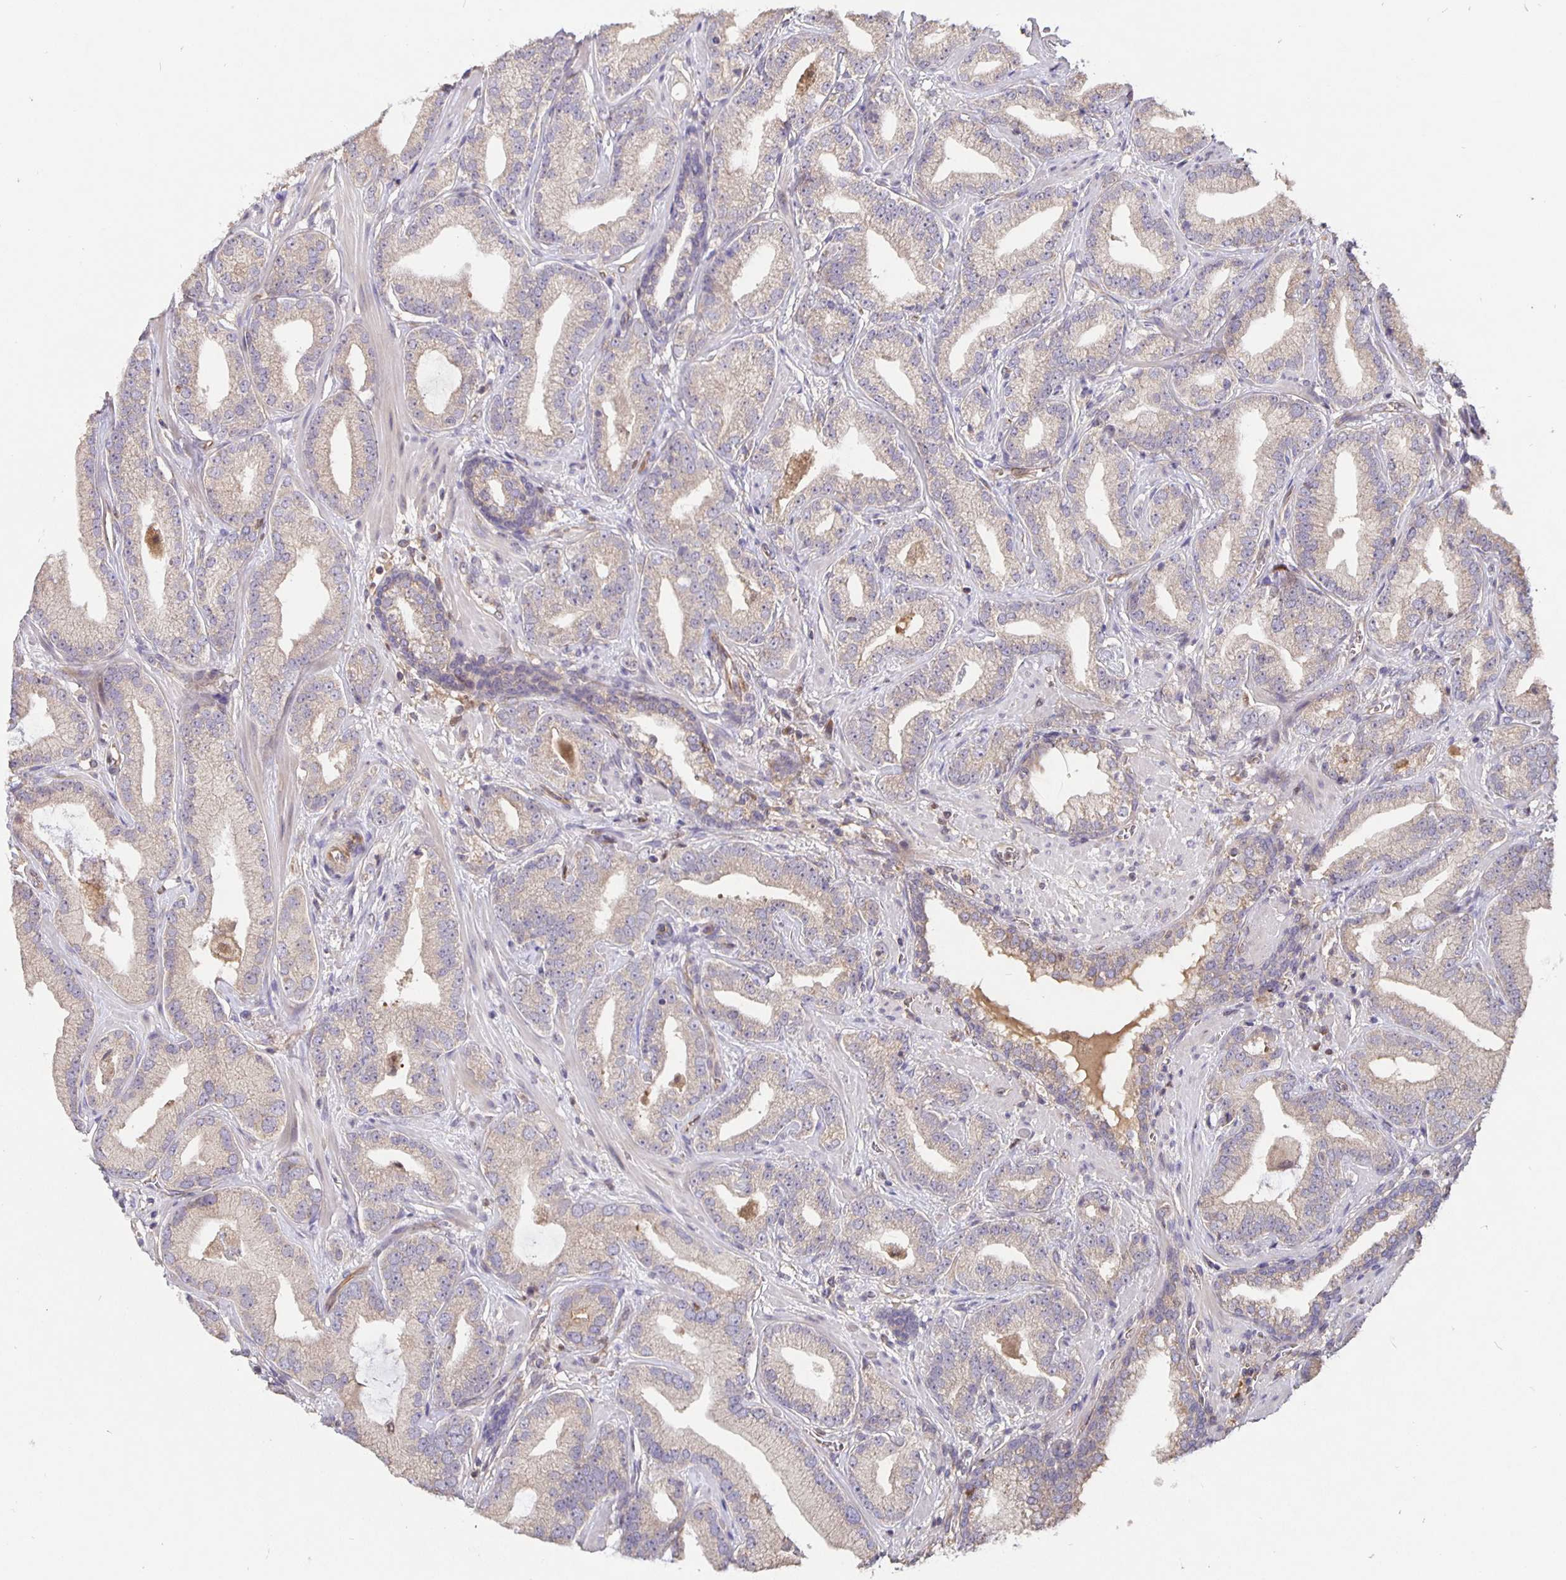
{"staining": {"intensity": "weak", "quantity": "25%-75%", "location": "cytoplasmic/membranous"}, "tissue": "prostate cancer", "cell_type": "Tumor cells", "image_type": "cancer", "snomed": [{"axis": "morphology", "description": "Adenocarcinoma, Low grade"}, {"axis": "topography", "description": "Prostate"}], "caption": "Protein expression by immunohistochemistry (IHC) displays weak cytoplasmic/membranous expression in about 25%-75% of tumor cells in prostate adenocarcinoma (low-grade).", "gene": "NOG", "patient": {"sex": "male", "age": 62}}